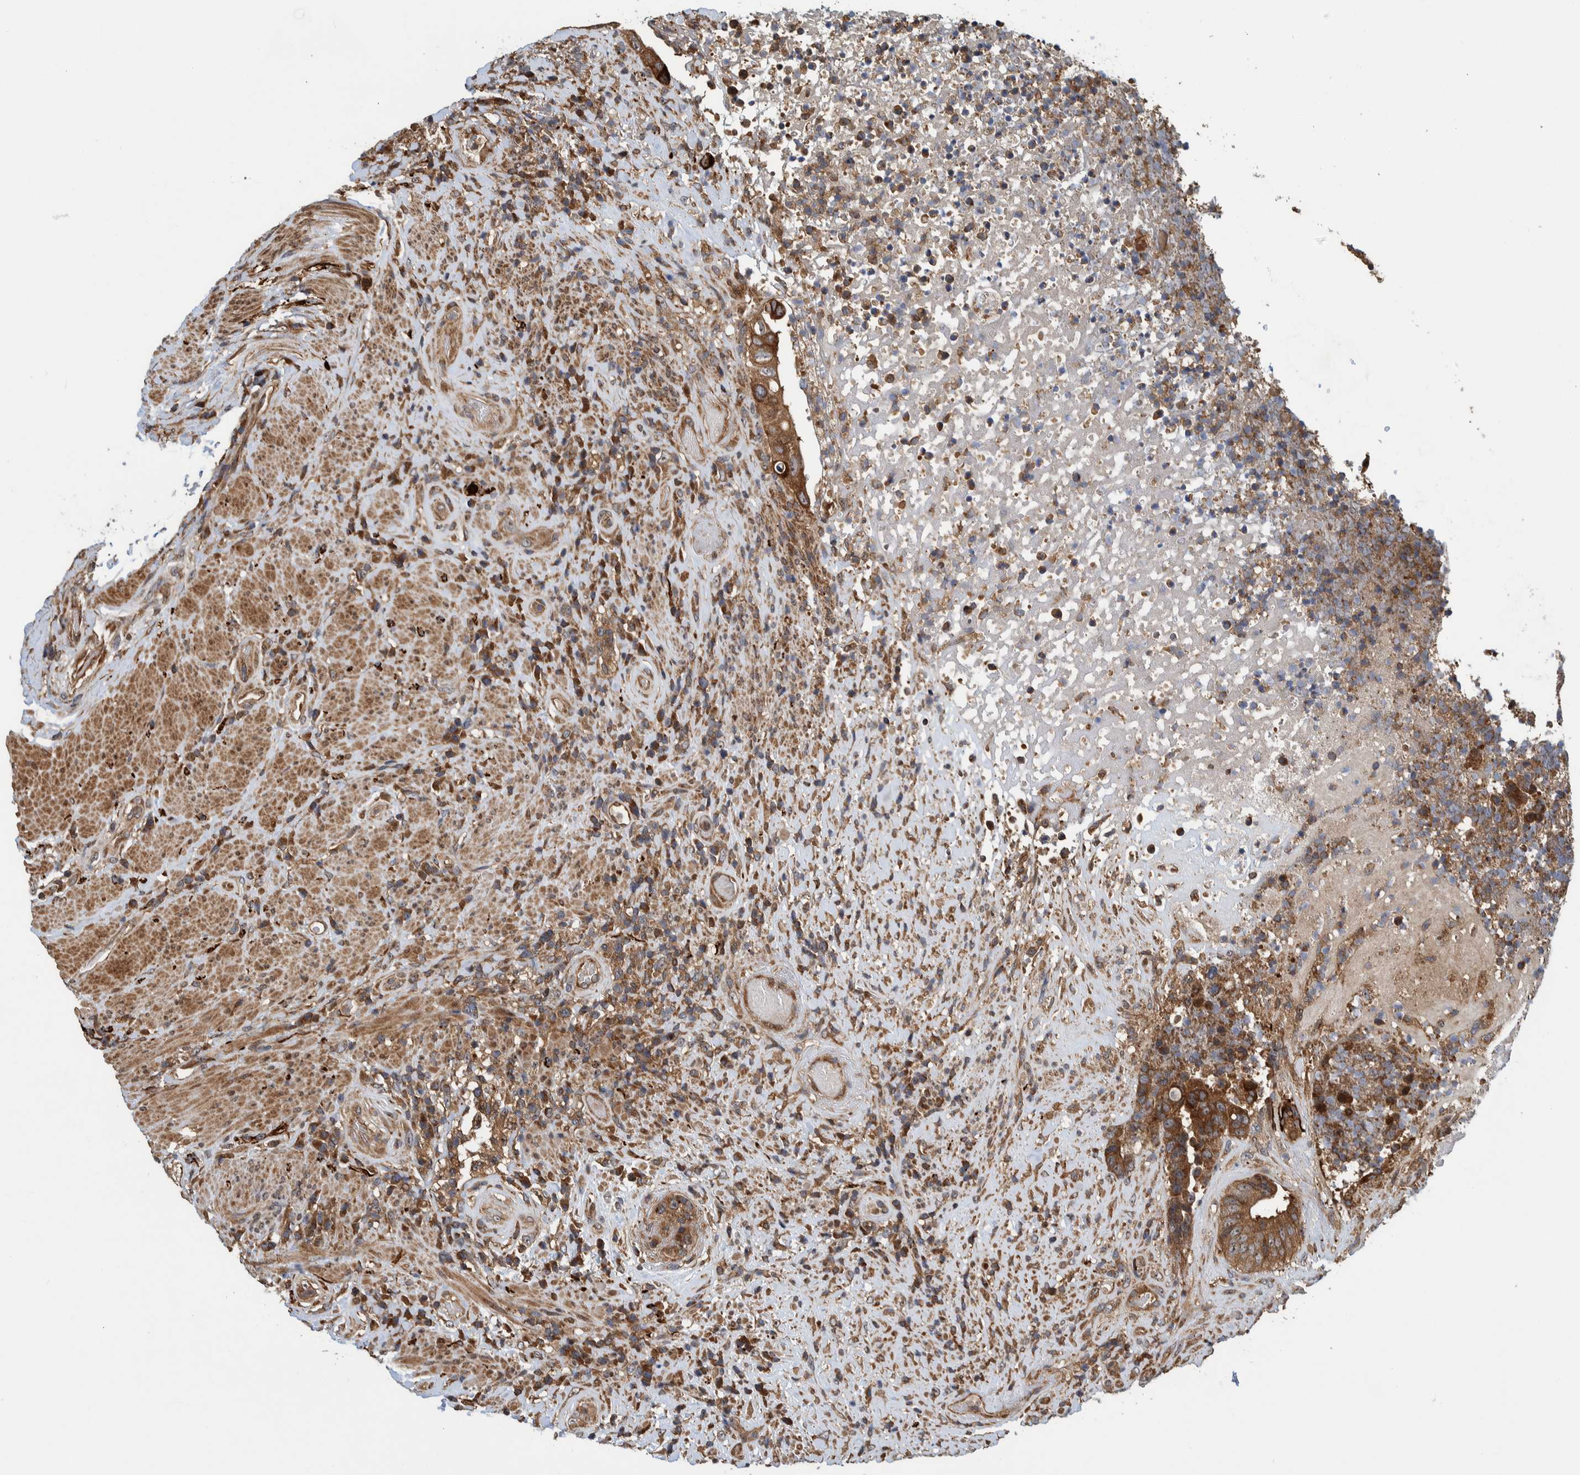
{"staining": {"intensity": "moderate", "quantity": ">75%", "location": "cytoplasmic/membranous"}, "tissue": "colorectal cancer", "cell_type": "Tumor cells", "image_type": "cancer", "snomed": [{"axis": "morphology", "description": "Adenocarcinoma, NOS"}, {"axis": "topography", "description": "Rectum"}], "caption": "Human colorectal adenocarcinoma stained with a protein marker shows moderate staining in tumor cells.", "gene": "CCDC57", "patient": {"sex": "male", "age": 72}}